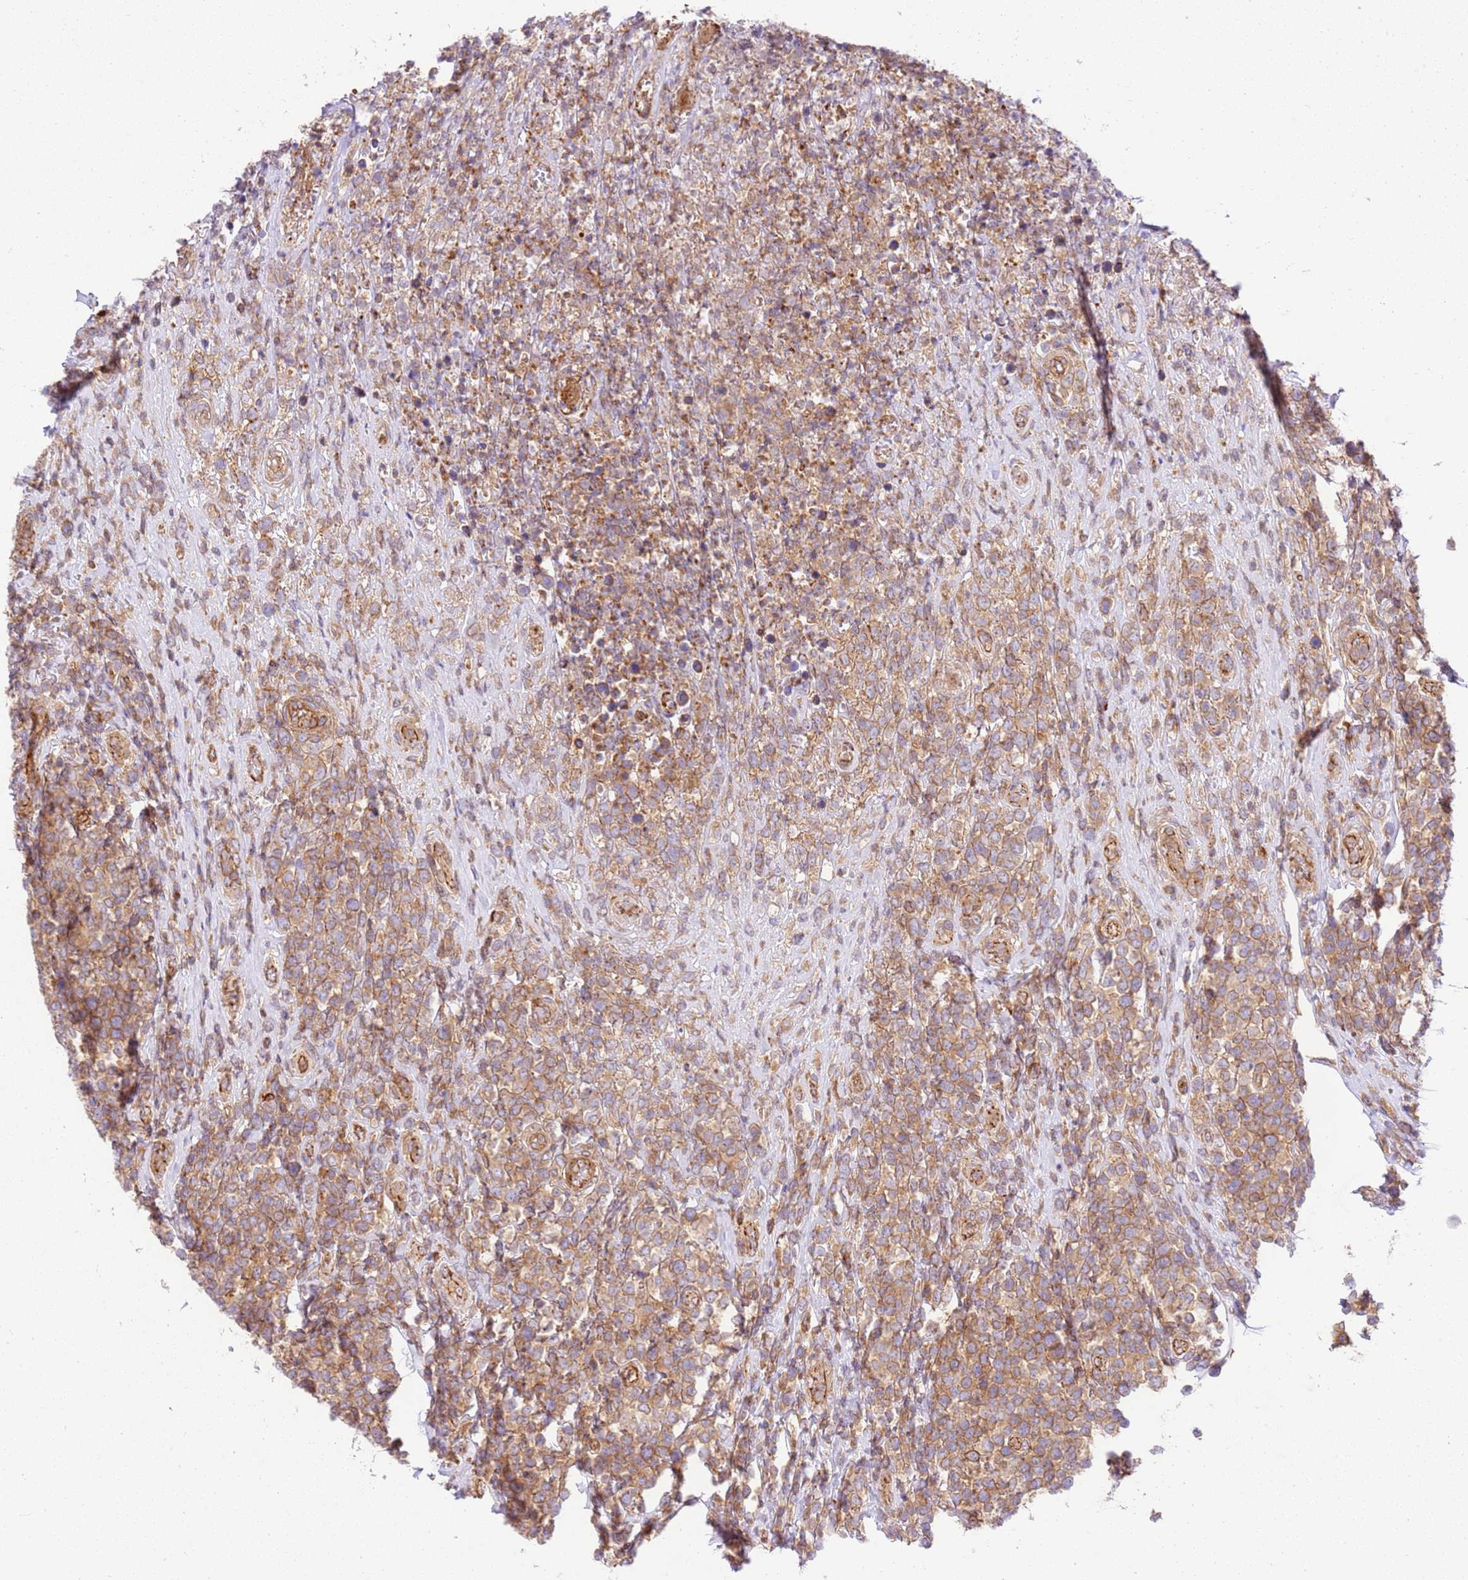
{"staining": {"intensity": "moderate", "quantity": ">75%", "location": "cytoplasmic/membranous"}, "tissue": "lymphoma", "cell_type": "Tumor cells", "image_type": "cancer", "snomed": [{"axis": "morphology", "description": "Malignant lymphoma, non-Hodgkin's type, High grade"}, {"axis": "topography", "description": "Soft tissue"}], "caption": "This image shows immunohistochemistry (IHC) staining of lymphoma, with medium moderate cytoplasmic/membranous positivity in about >75% of tumor cells.", "gene": "EFCAB8", "patient": {"sex": "female", "age": 56}}